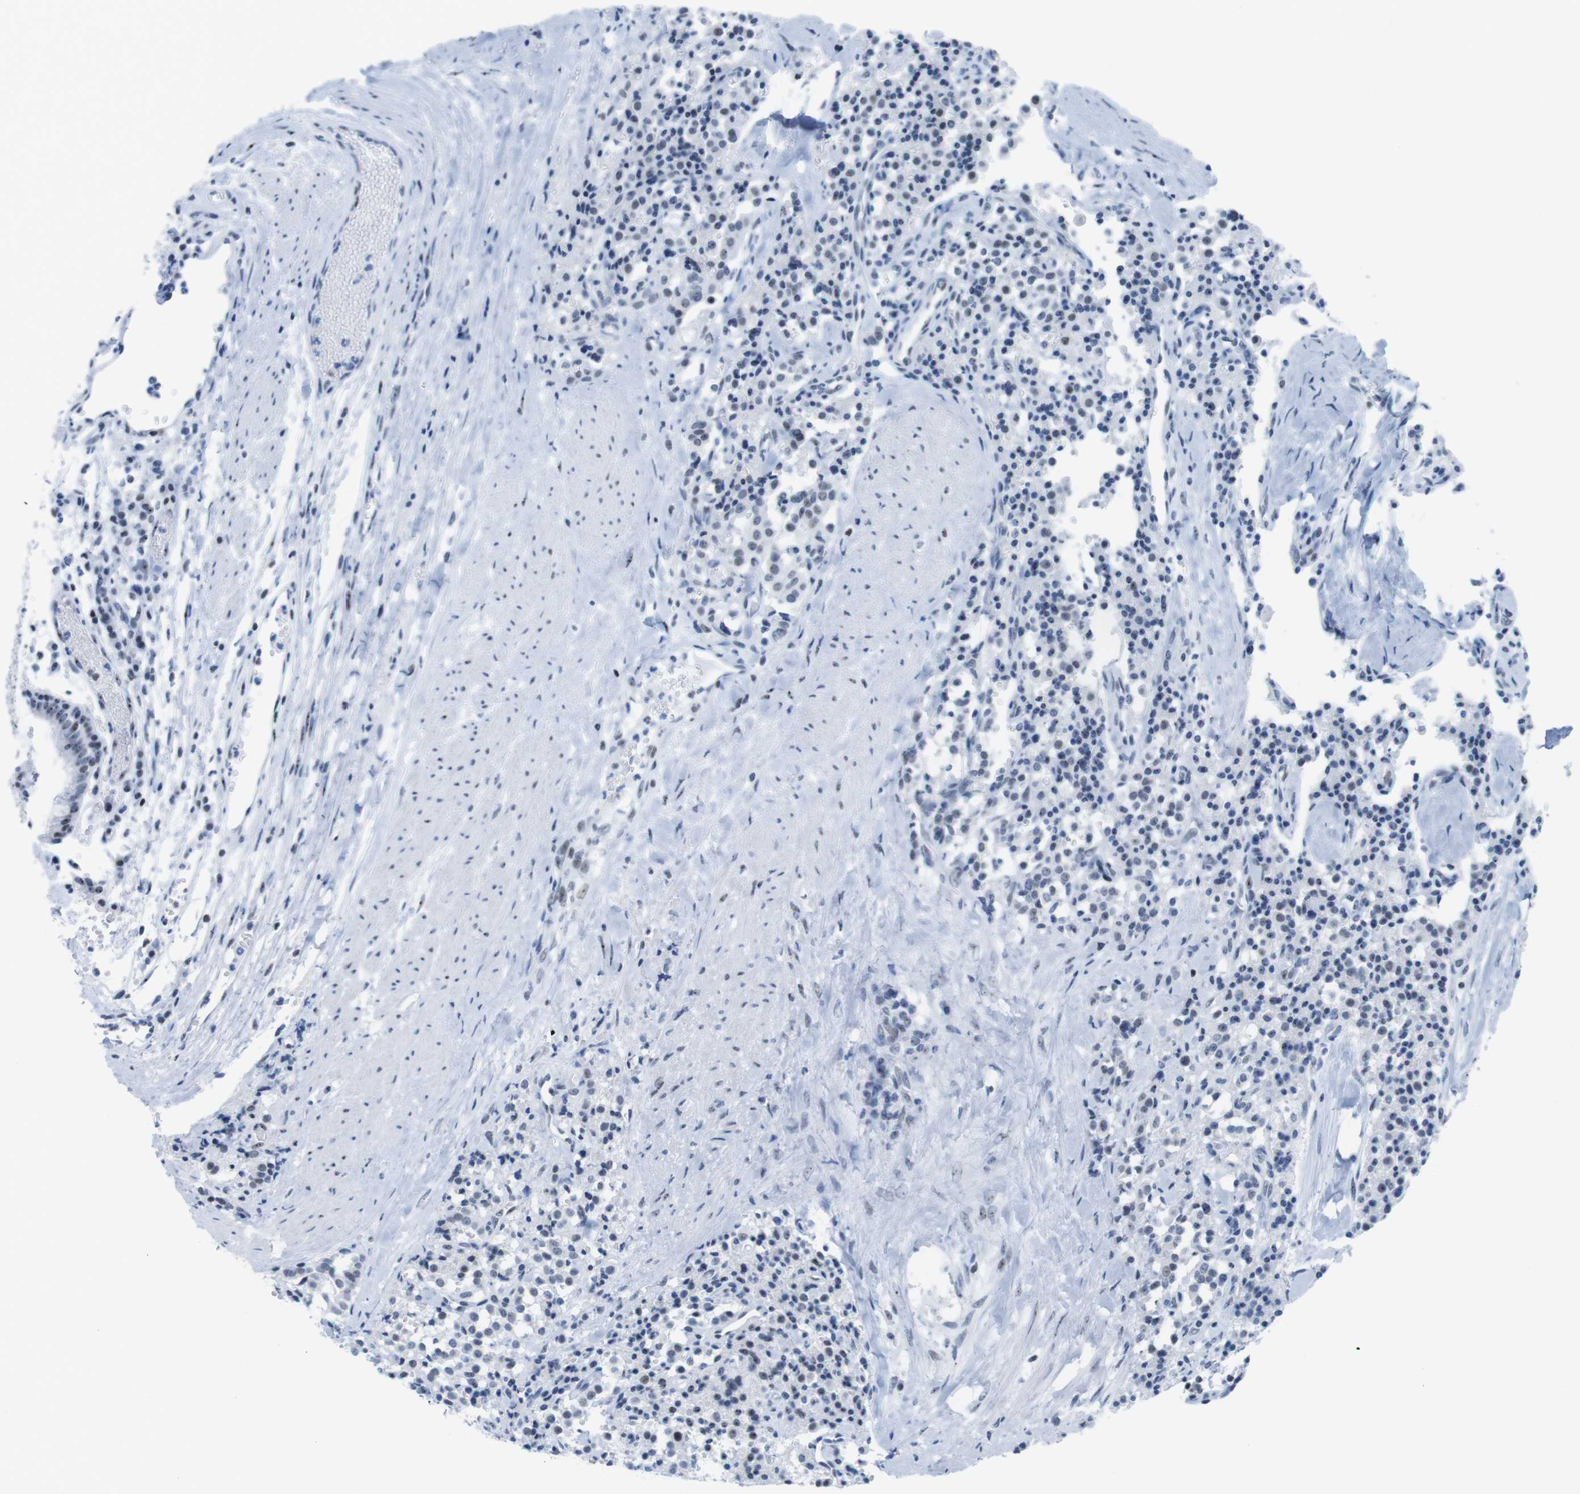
{"staining": {"intensity": "weak", "quantity": "<25%", "location": "nuclear"}, "tissue": "carcinoid", "cell_type": "Tumor cells", "image_type": "cancer", "snomed": [{"axis": "morphology", "description": "Carcinoid, malignant, NOS"}, {"axis": "topography", "description": "Lung"}], "caption": "Human carcinoid stained for a protein using IHC shows no expression in tumor cells.", "gene": "NIFK", "patient": {"sex": "male", "age": 30}}